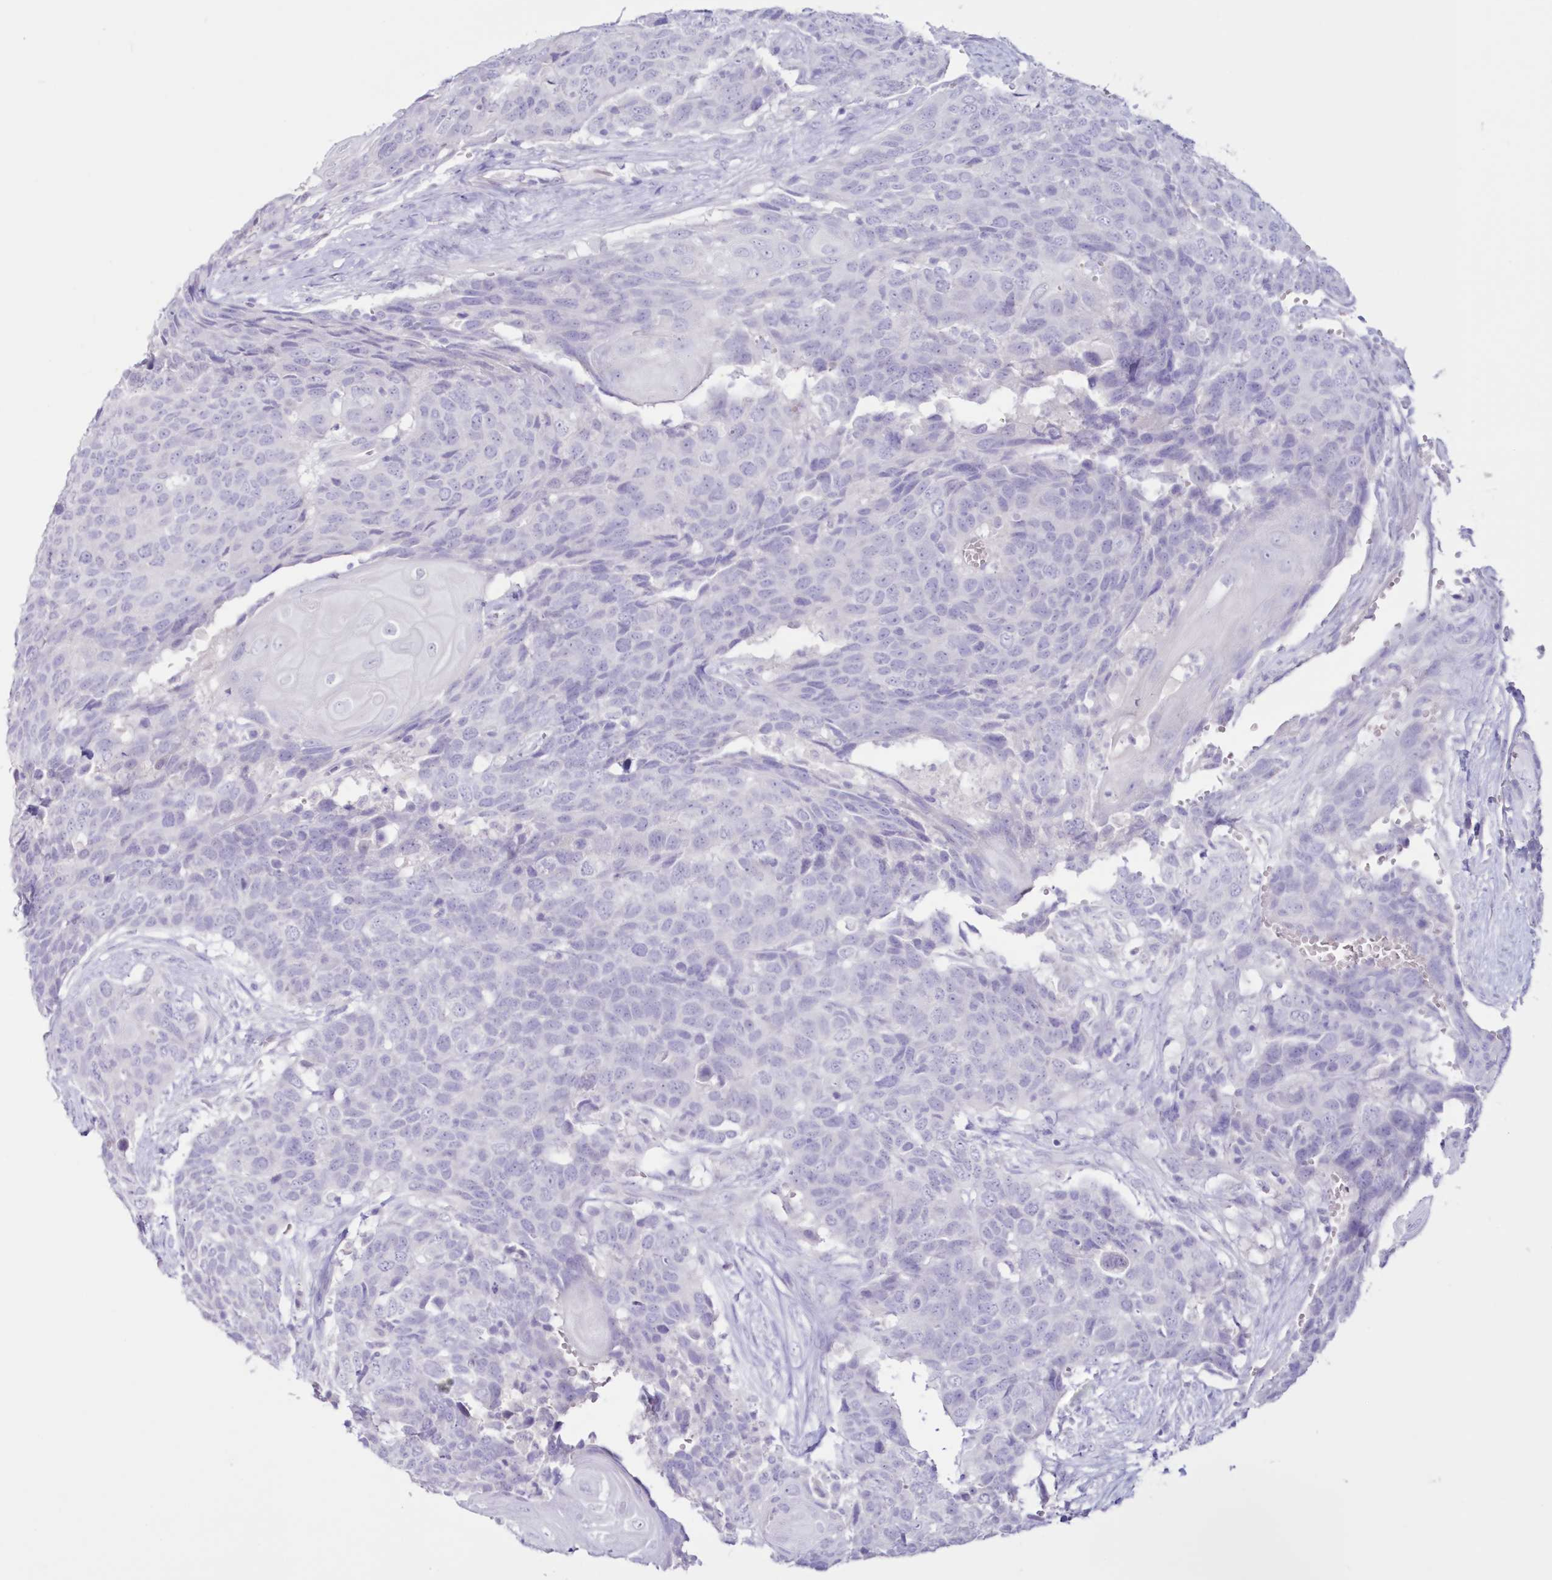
{"staining": {"intensity": "negative", "quantity": "none", "location": "none"}, "tissue": "head and neck cancer", "cell_type": "Tumor cells", "image_type": "cancer", "snomed": [{"axis": "morphology", "description": "Squamous cell carcinoma, NOS"}, {"axis": "topography", "description": "Head-Neck"}], "caption": "Immunohistochemistry image of head and neck cancer stained for a protein (brown), which reveals no expression in tumor cells.", "gene": "CYP3A4", "patient": {"sex": "male", "age": 66}}